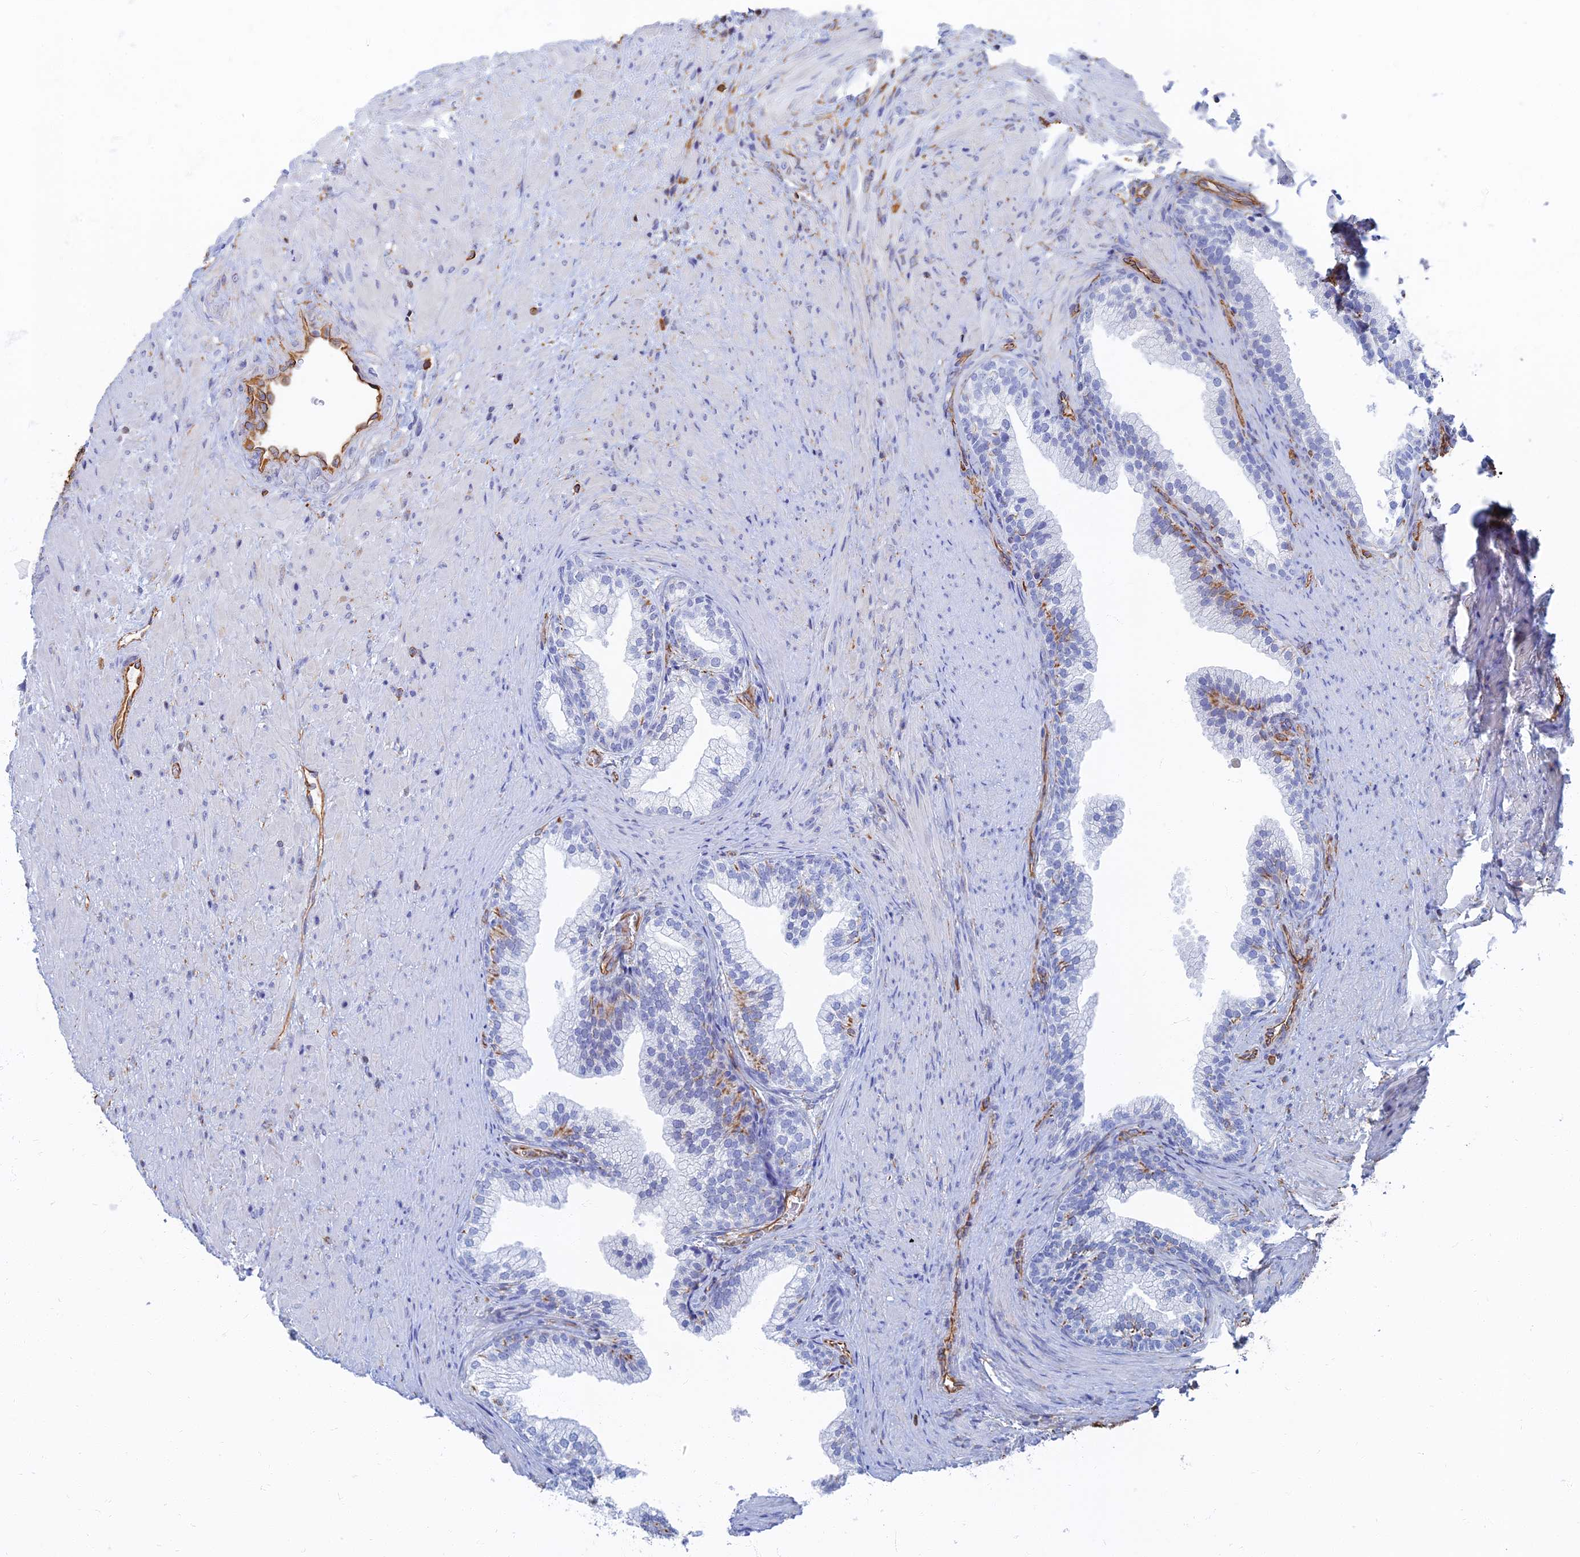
{"staining": {"intensity": "negative", "quantity": "none", "location": "none"}, "tissue": "prostate", "cell_type": "Glandular cells", "image_type": "normal", "snomed": [{"axis": "morphology", "description": "Normal tissue, NOS"}, {"axis": "topography", "description": "Prostate"}], "caption": "Glandular cells show no significant expression in unremarkable prostate. Brightfield microscopy of immunohistochemistry stained with DAB (3,3'-diaminobenzidine) (brown) and hematoxylin (blue), captured at high magnification.", "gene": "RMC1", "patient": {"sex": "male", "age": 76}}